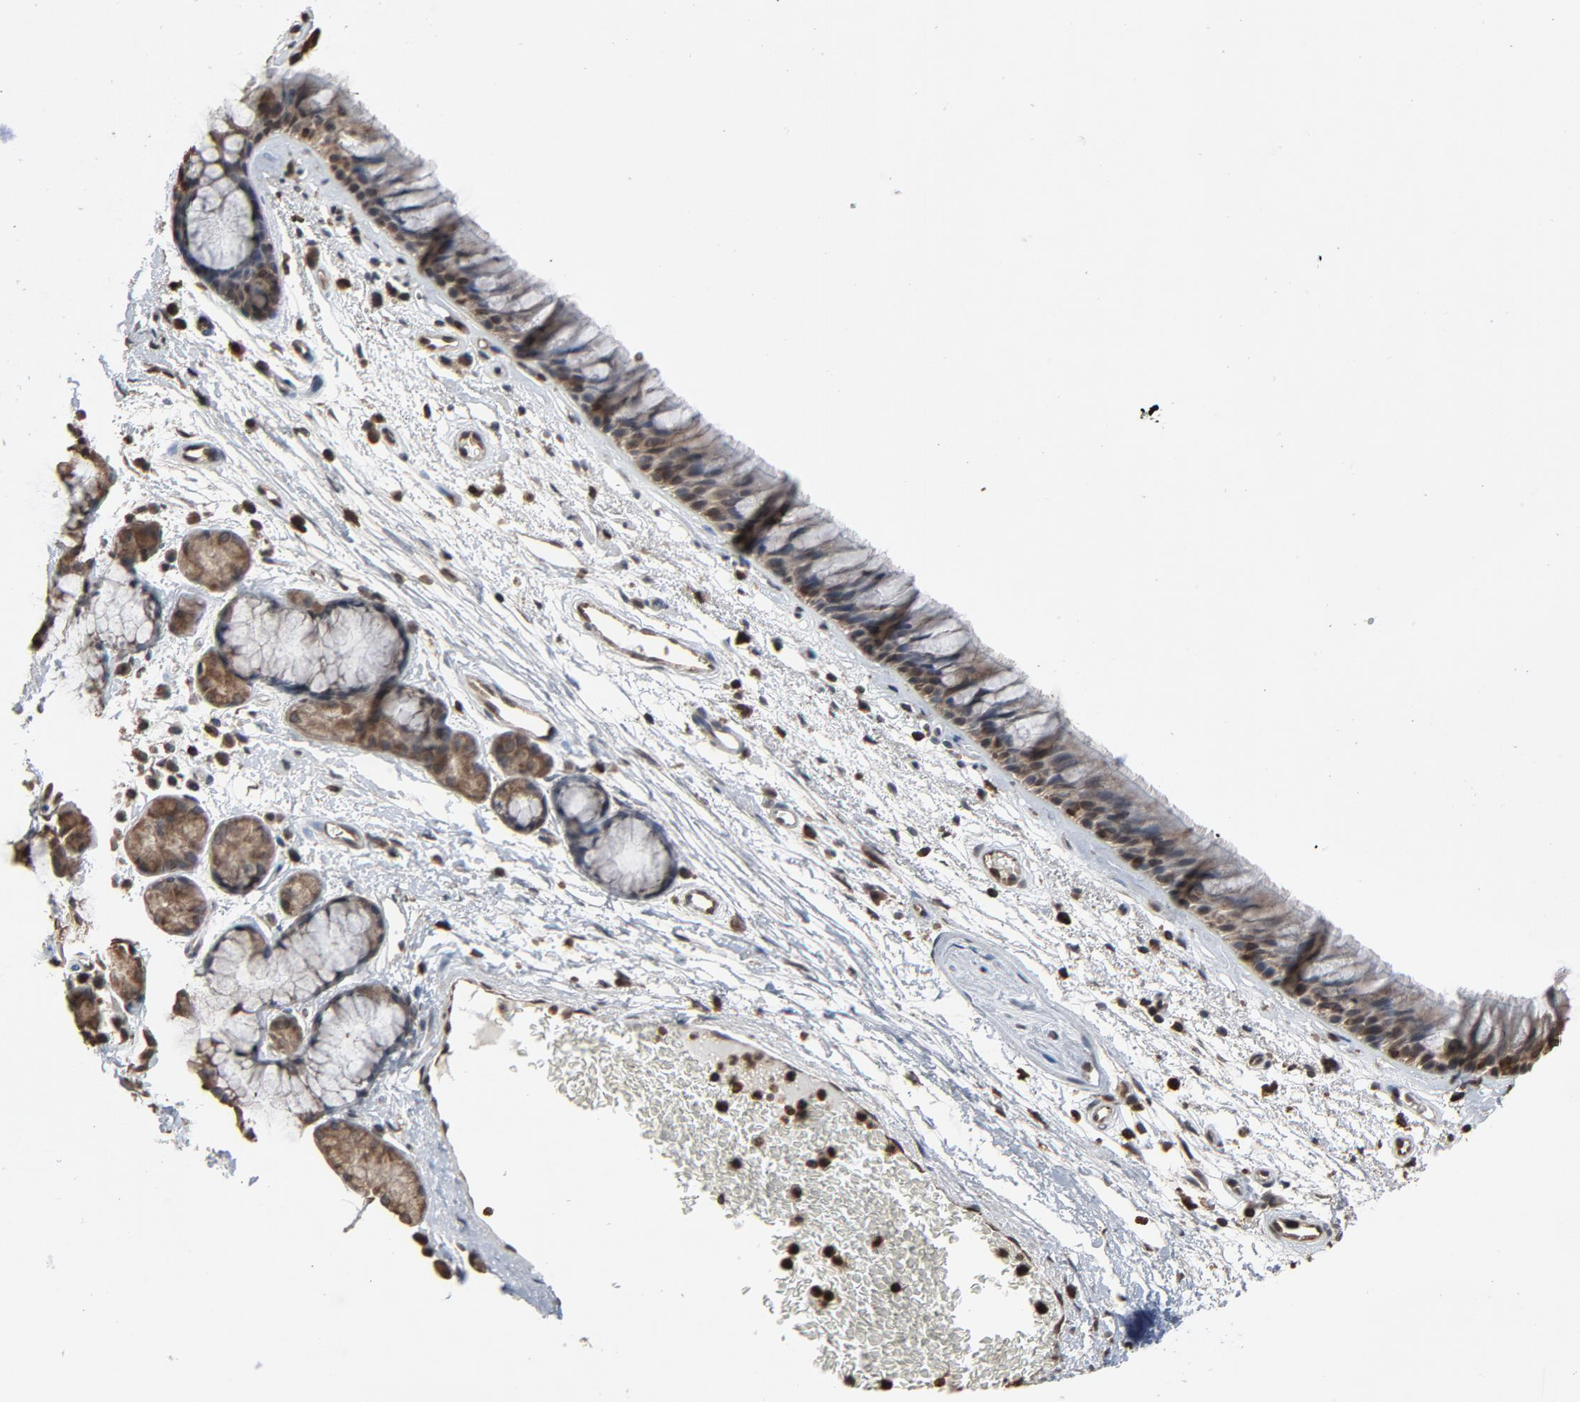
{"staining": {"intensity": "weak", "quantity": "<25%", "location": "nuclear"}, "tissue": "bronchus", "cell_type": "Respiratory epithelial cells", "image_type": "normal", "snomed": [{"axis": "morphology", "description": "Normal tissue, NOS"}, {"axis": "morphology", "description": "Adenocarcinoma, NOS"}, {"axis": "topography", "description": "Bronchus"}, {"axis": "topography", "description": "Lung"}], "caption": "An IHC histopathology image of unremarkable bronchus is shown. There is no staining in respiratory epithelial cells of bronchus.", "gene": "UBE2D1", "patient": {"sex": "female", "age": 54}}